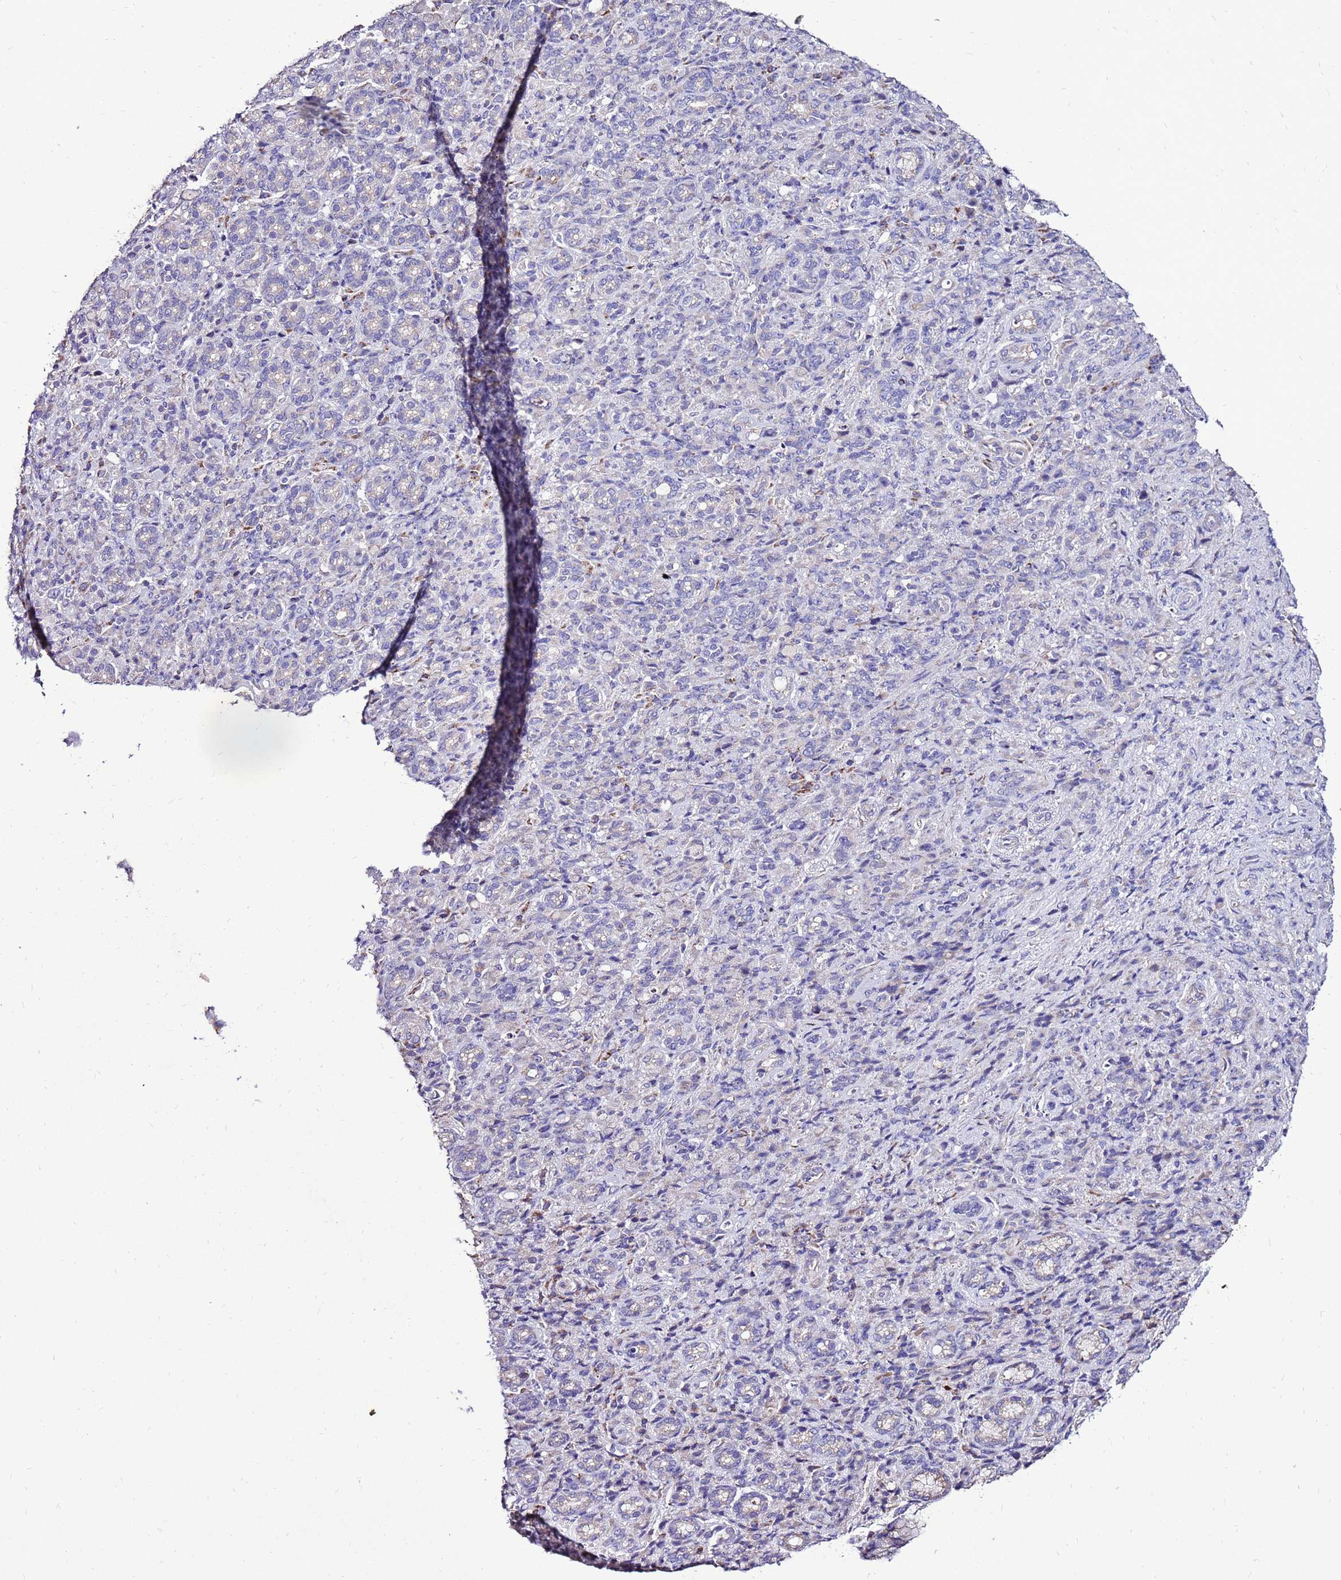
{"staining": {"intensity": "negative", "quantity": "none", "location": "none"}, "tissue": "stomach cancer", "cell_type": "Tumor cells", "image_type": "cancer", "snomed": [{"axis": "morphology", "description": "Adenocarcinoma, NOS"}, {"axis": "topography", "description": "Stomach"}], "caption": "IHC histopathology image of neoplastic tissue: human stomach cancer (adenocarcinoma) stained with DAB reveals no significant protein positivity in tumor cells.", "gene": "TMEM106C", "patient": {"sex": "female", "age": 79}}